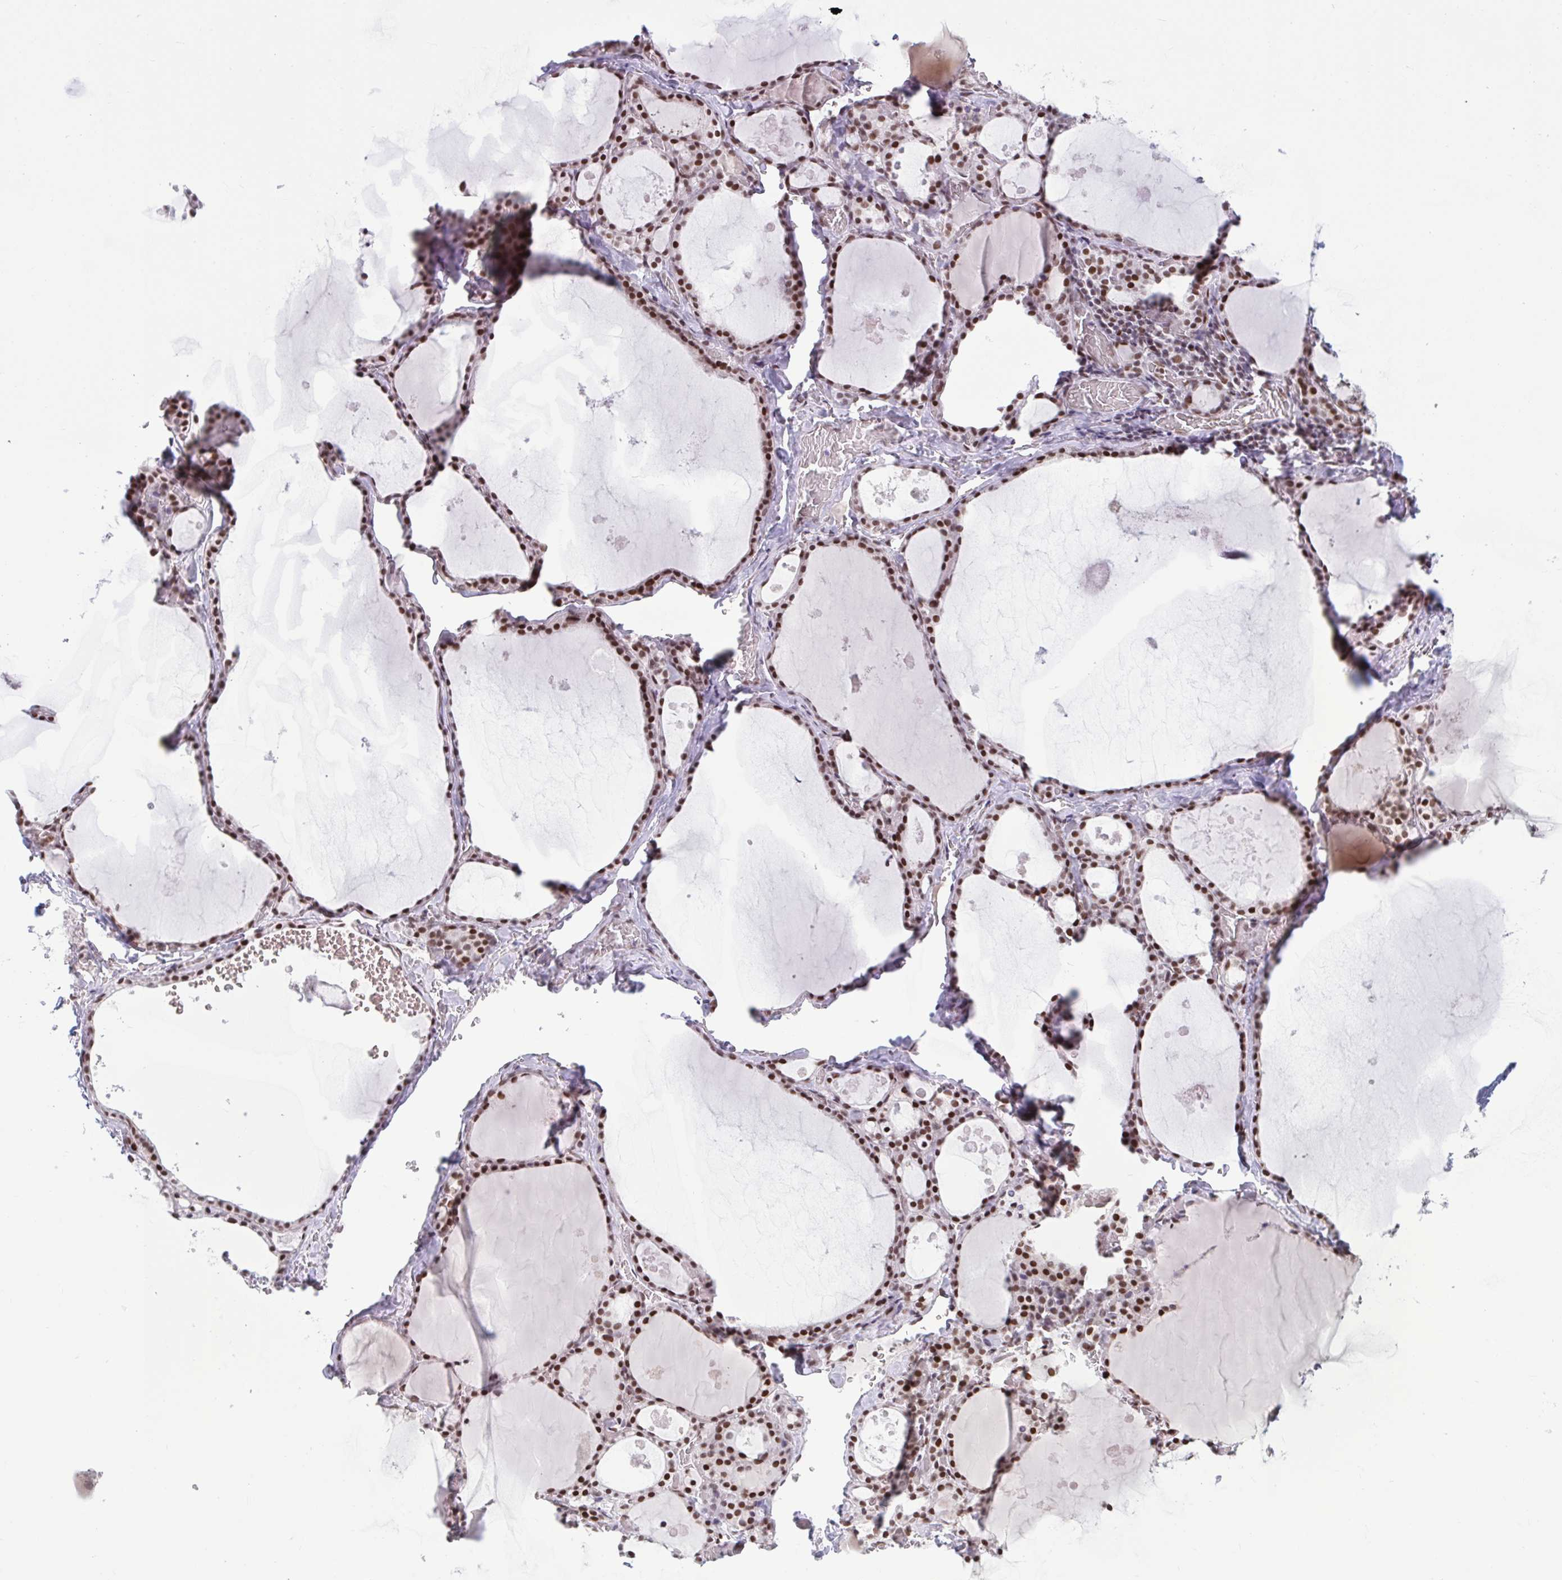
{"staining": {"intensity": "moderate", "quantity": ">75%", "location": "nuclear"}, "tissue": "thyroid gland", "cell_type": "Glandular cells", "image_type": "normal", "snomed": [{"axis": "morphology", "description": "Normal tissue, NOS"}, {"axis": "topography", "description": "Thyroid gland"}], "caption": "Immunohistochemistry (IHC) photomicrograph of normal thyroid gland: human thyroid gland stained using IHC exhibits medium levels of moderate protein expression localized specifically in the nuclear of glandular cells, appearing as a nuclear brown color.", "gene": "CBFA2T2", "patient": {"sex": "male", "age": 56}}